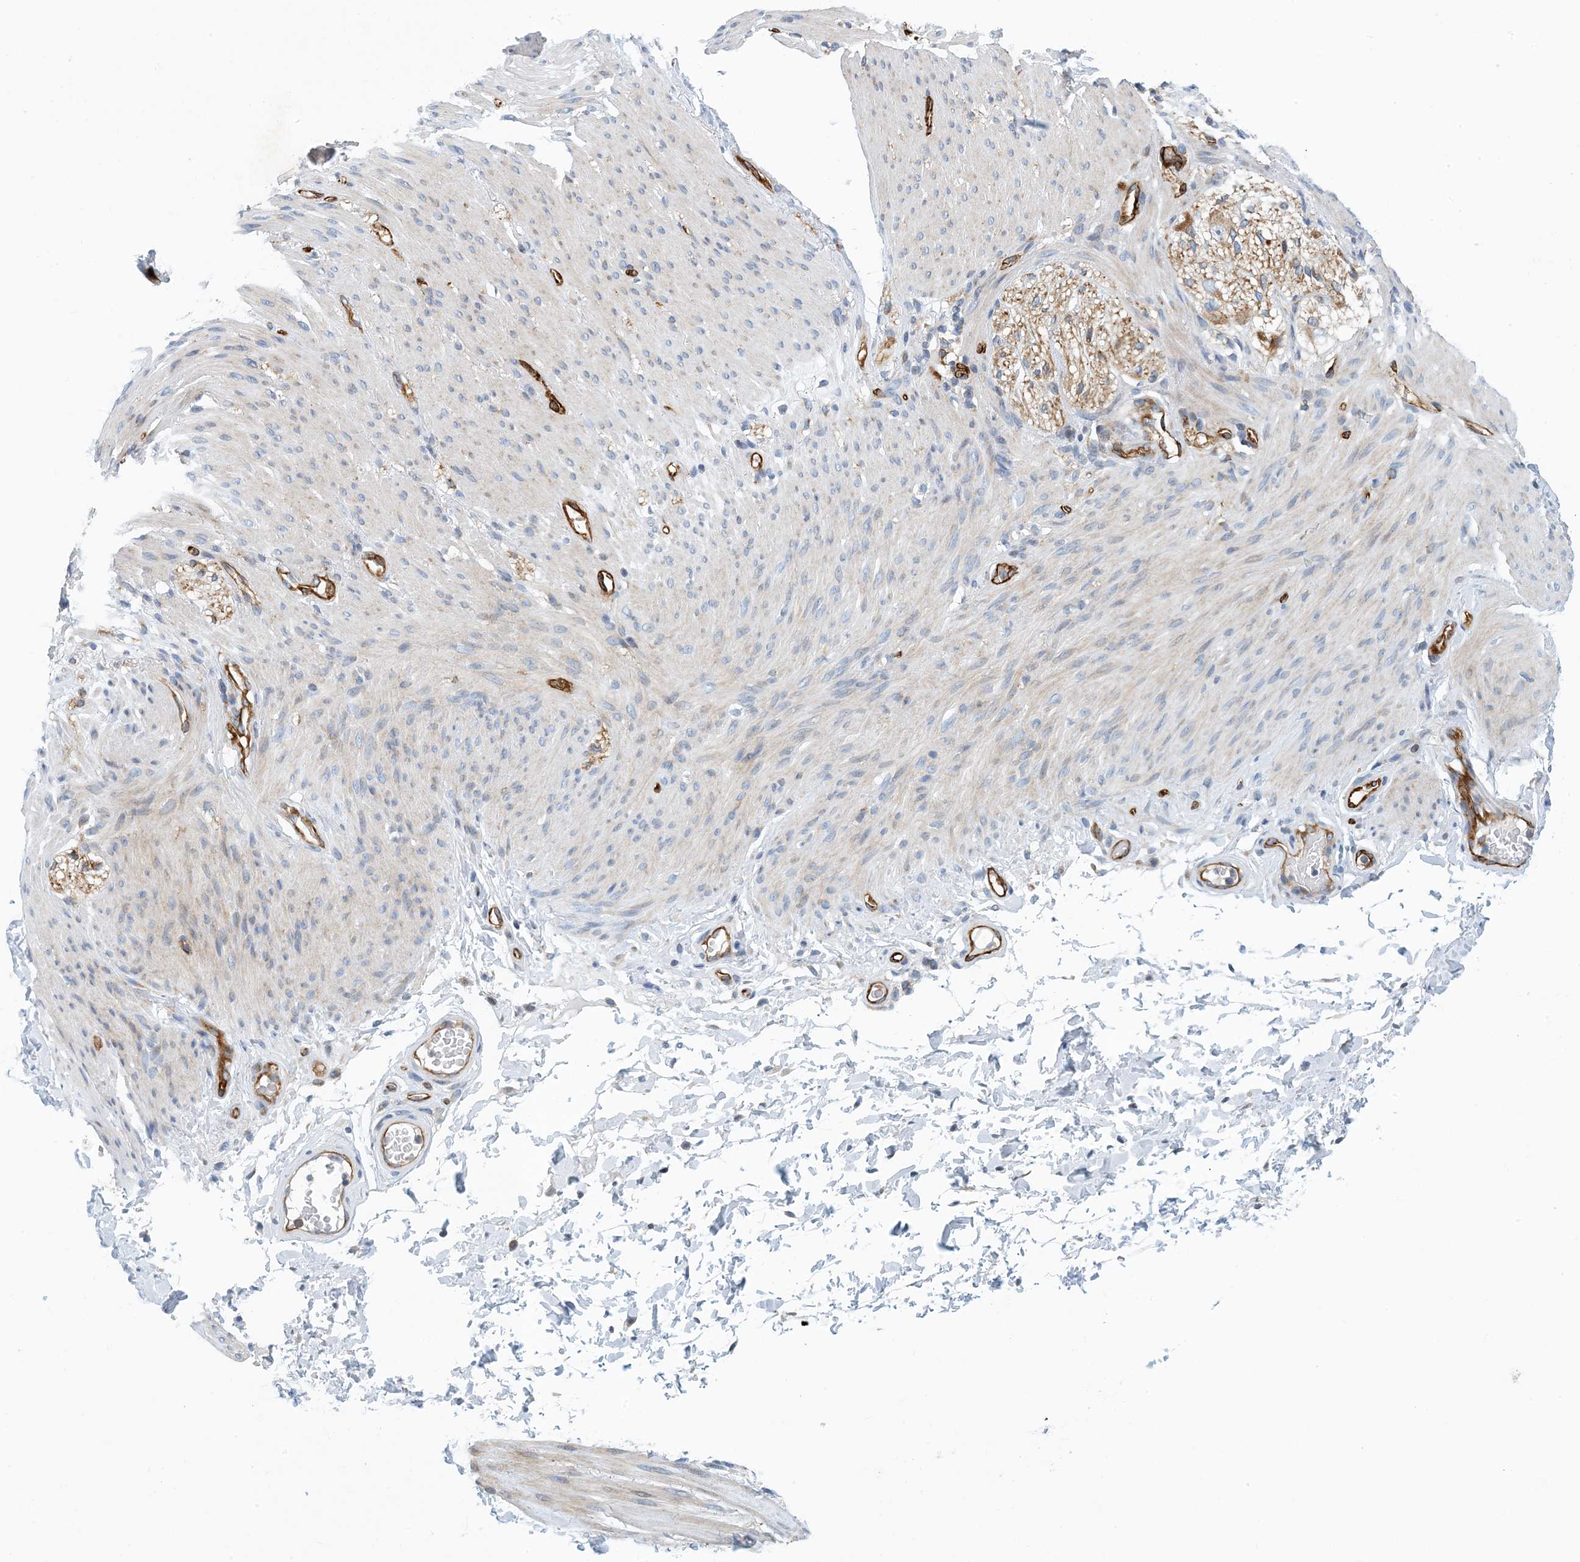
{"staining": {"intensity": "negative", "quantity": "none", "location": "none"}, "tissue": "adipose tissue", "cell_type": "Adipocytes", "image_type": "normal", "snomed": [{"axis": "morphology", "description": "Normal tissue, NOS"}, {"axis": "topography", "description": "Colon"}, {"axis": "topography", "description": "Peripheral nerve tissue"}], "caption": "High magnification brightfield microscopy of benign adipose tissue stained with DAB (3,3'-diaminobenzidine) (brown) and counterstained with hematoxylin (blue): adipocytes show no significant staining.", "gene": "PCDHA2", "patient": {"sex": "female", "age": 61}}